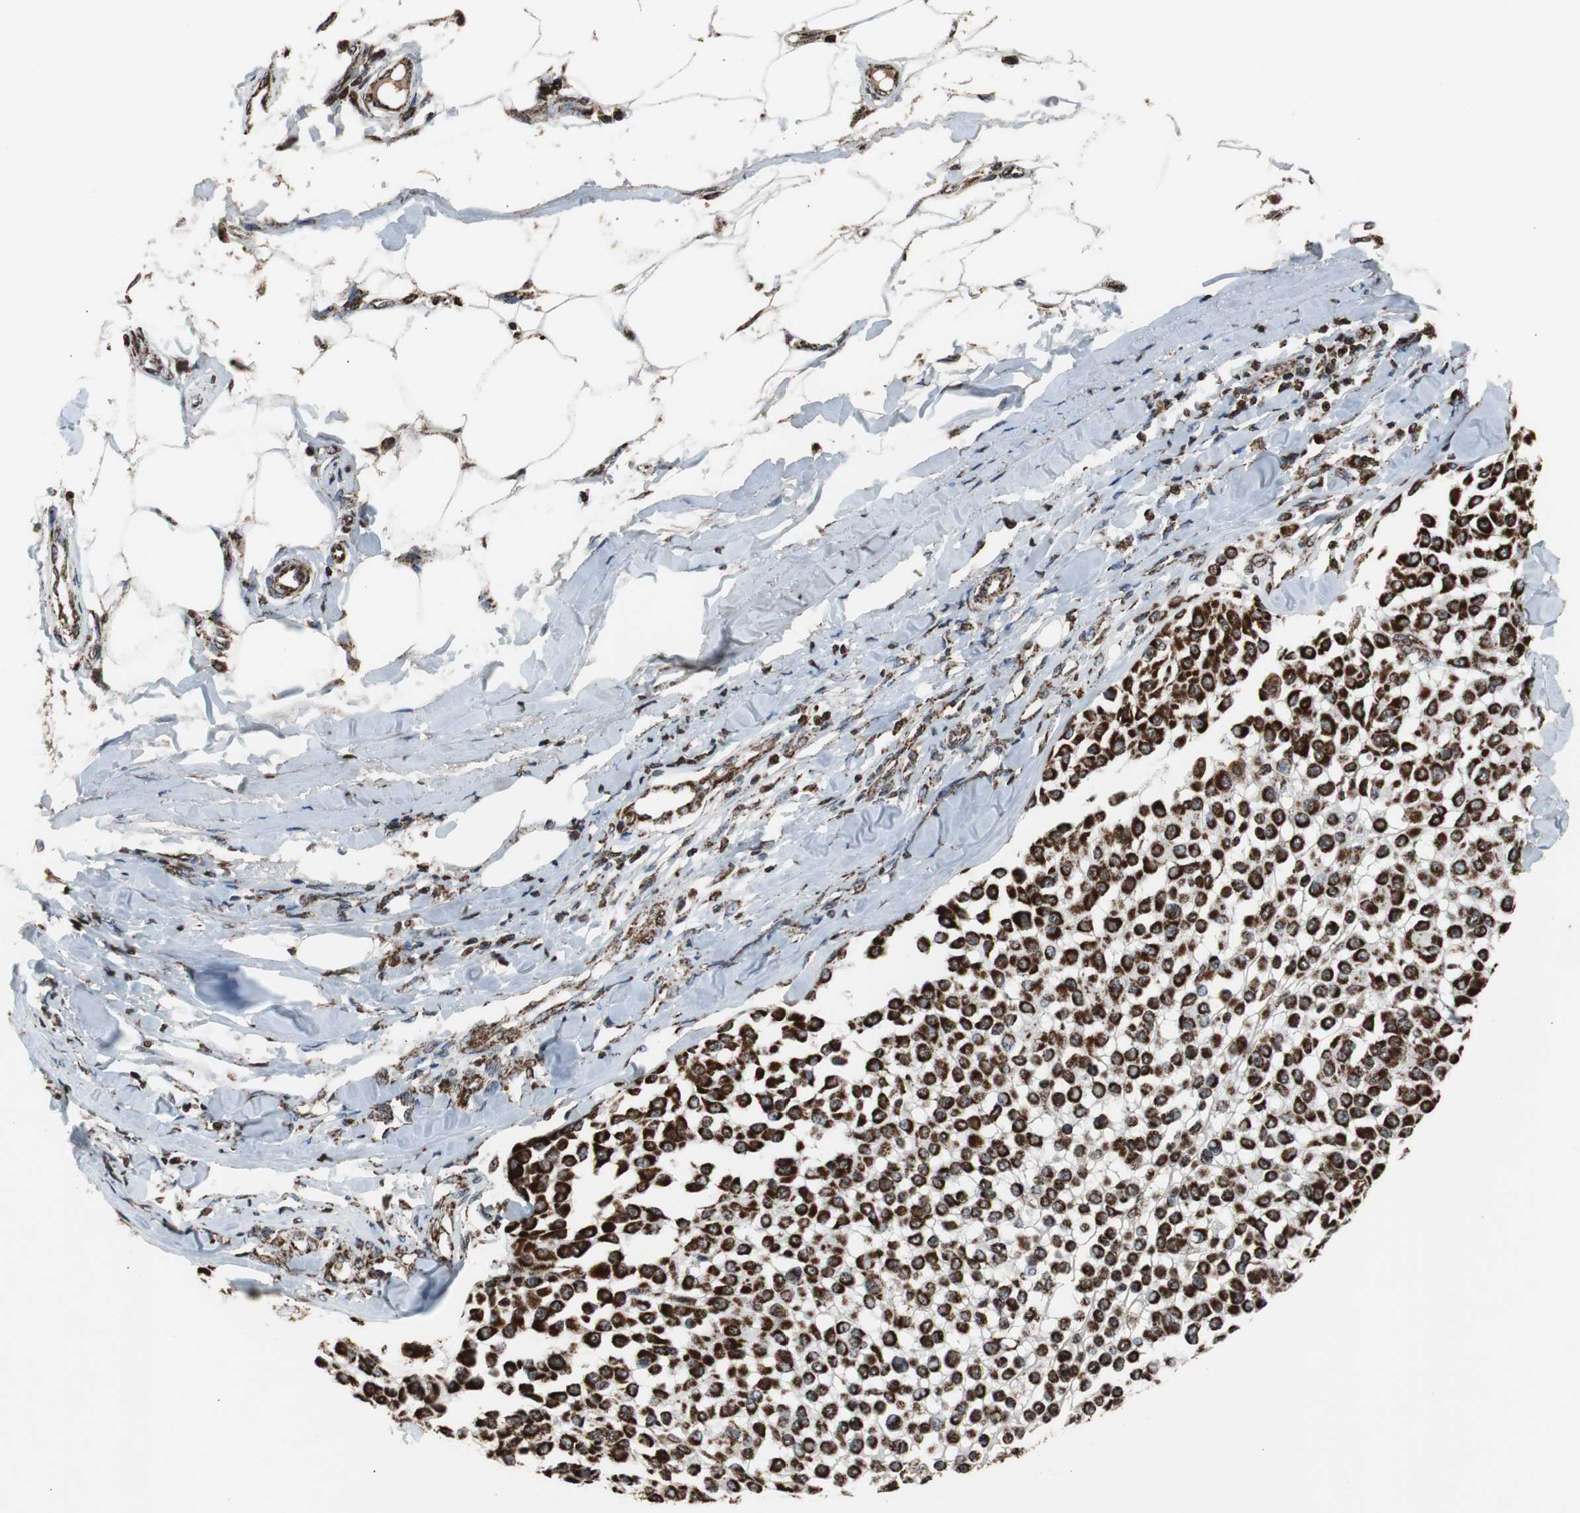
{"staining": {"intensity": "strong", "quantity": ">75%", "location": "cytoplasmic/membranous"}, "tissue": "melanoma", "cell_type": "Tumor cells", "image_type": "cancer", "snomed": [{"axis": "morphology", "description": "Malignant melanoma, Metastatic site"}, {"axis": "topography", "description": "Soft tissue"}], "caption": "Protein analysis of malignant melanoma (metastatic site) tissue exhibits strong cytoplasmic/membranous staining in approximately >75% of tumor cells. The staining was performed using DAB to visualize the protein expression in brown, while the nuclei were stained in blue with hematoxylin (Magnification: 20x).", "gene": "HSPA9", "patient": {"sex": "male", "age": 41}}